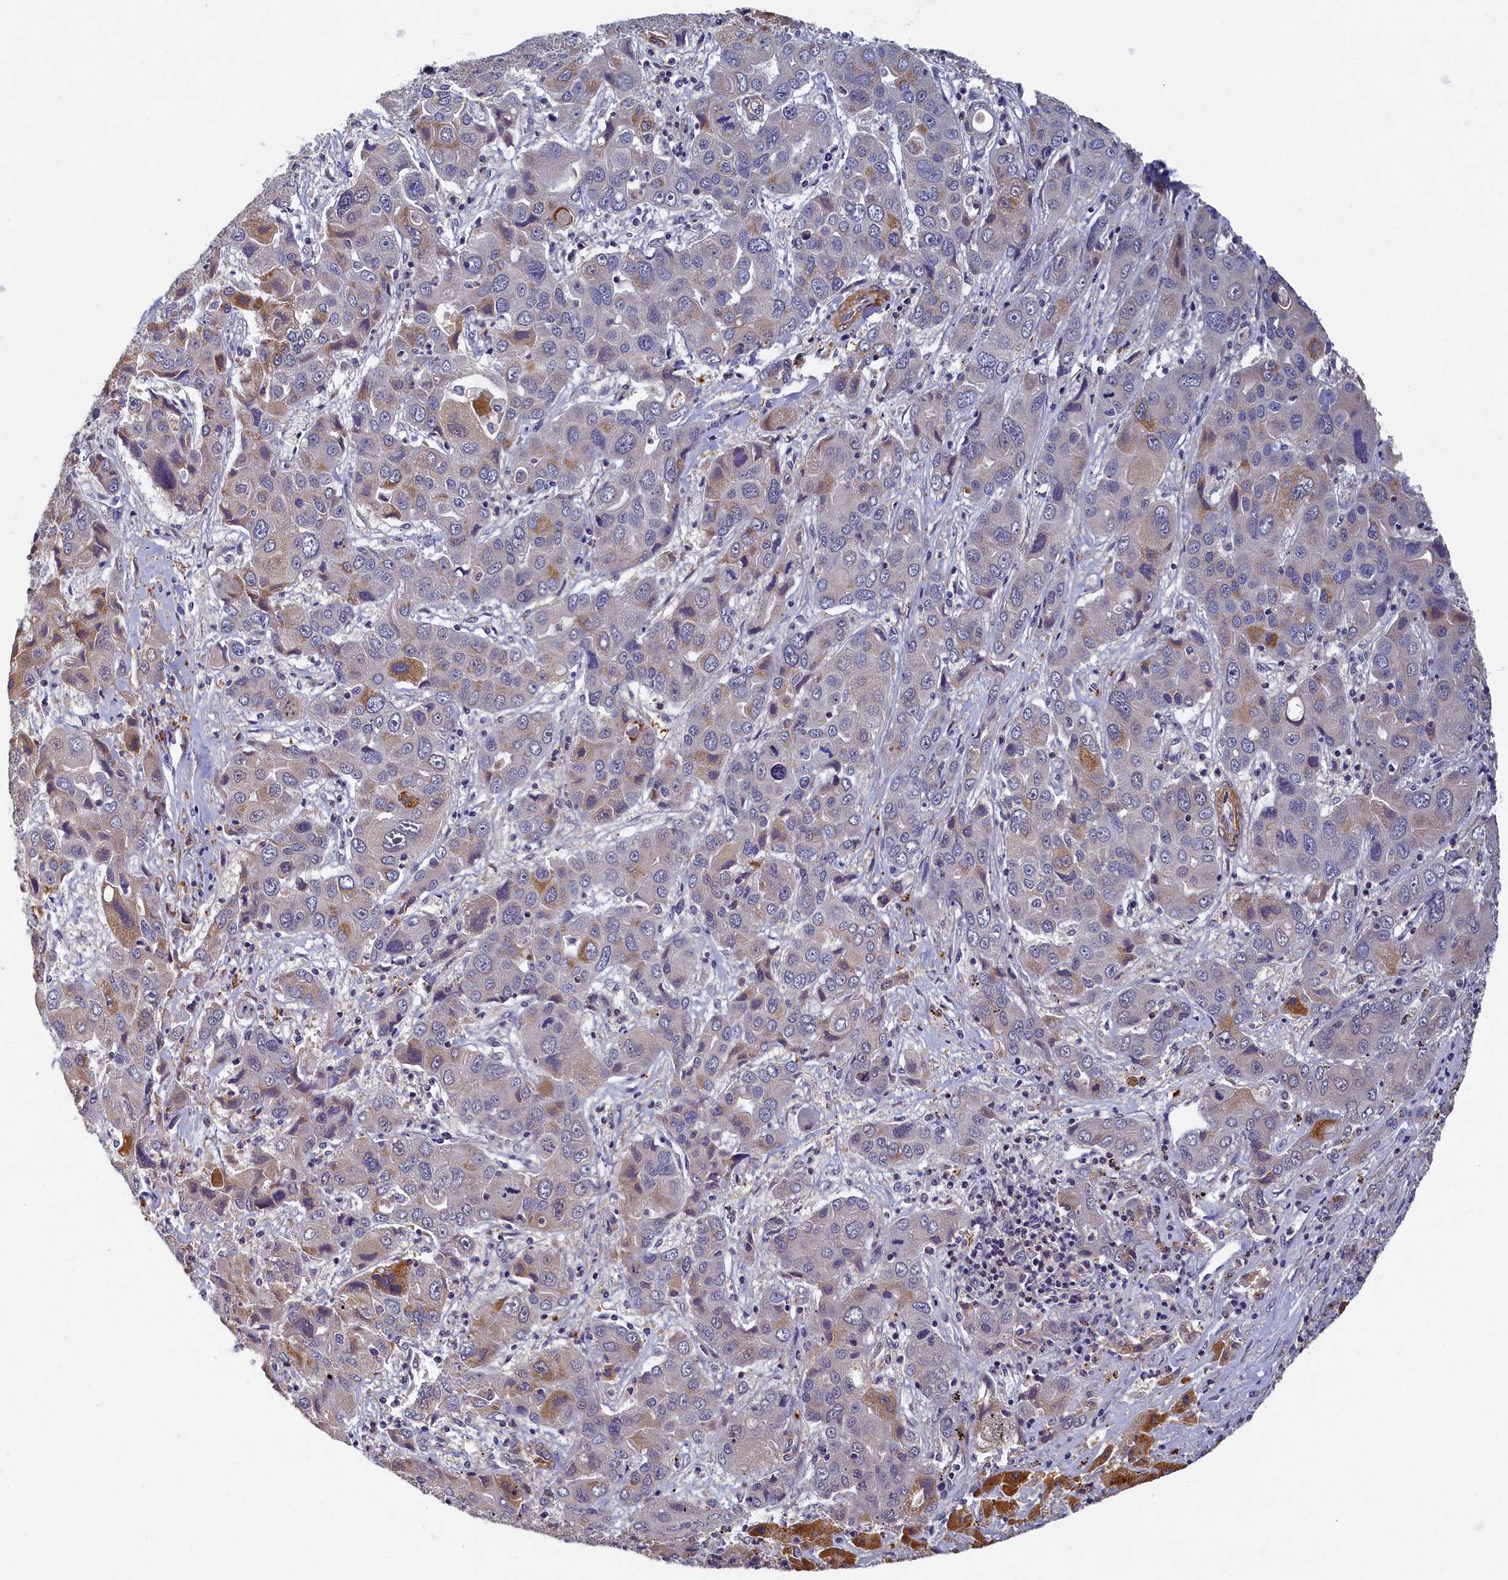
{"staining": {"intensity": "moderate", "quantity": "<25%", "location": "cytoplasmic/membranous"}, "tissue": "liver cancer", "cell_type": "Tumor cells", "image_type": "cancer", "snomed": [{"axis": "morphology", "description": "Cholangiocarcinoma"}, {"axis": "topography", "description": "Liver"}], "caption": "Immunohistochemical staining of human cholangiocarcinoma (liver) displays low levels of moderate cytoplasmic/membranous protein expression in approximately <25% of tumor cells.", "gene": "TBCB", "patient": {"sex": "male", "age": 67}}